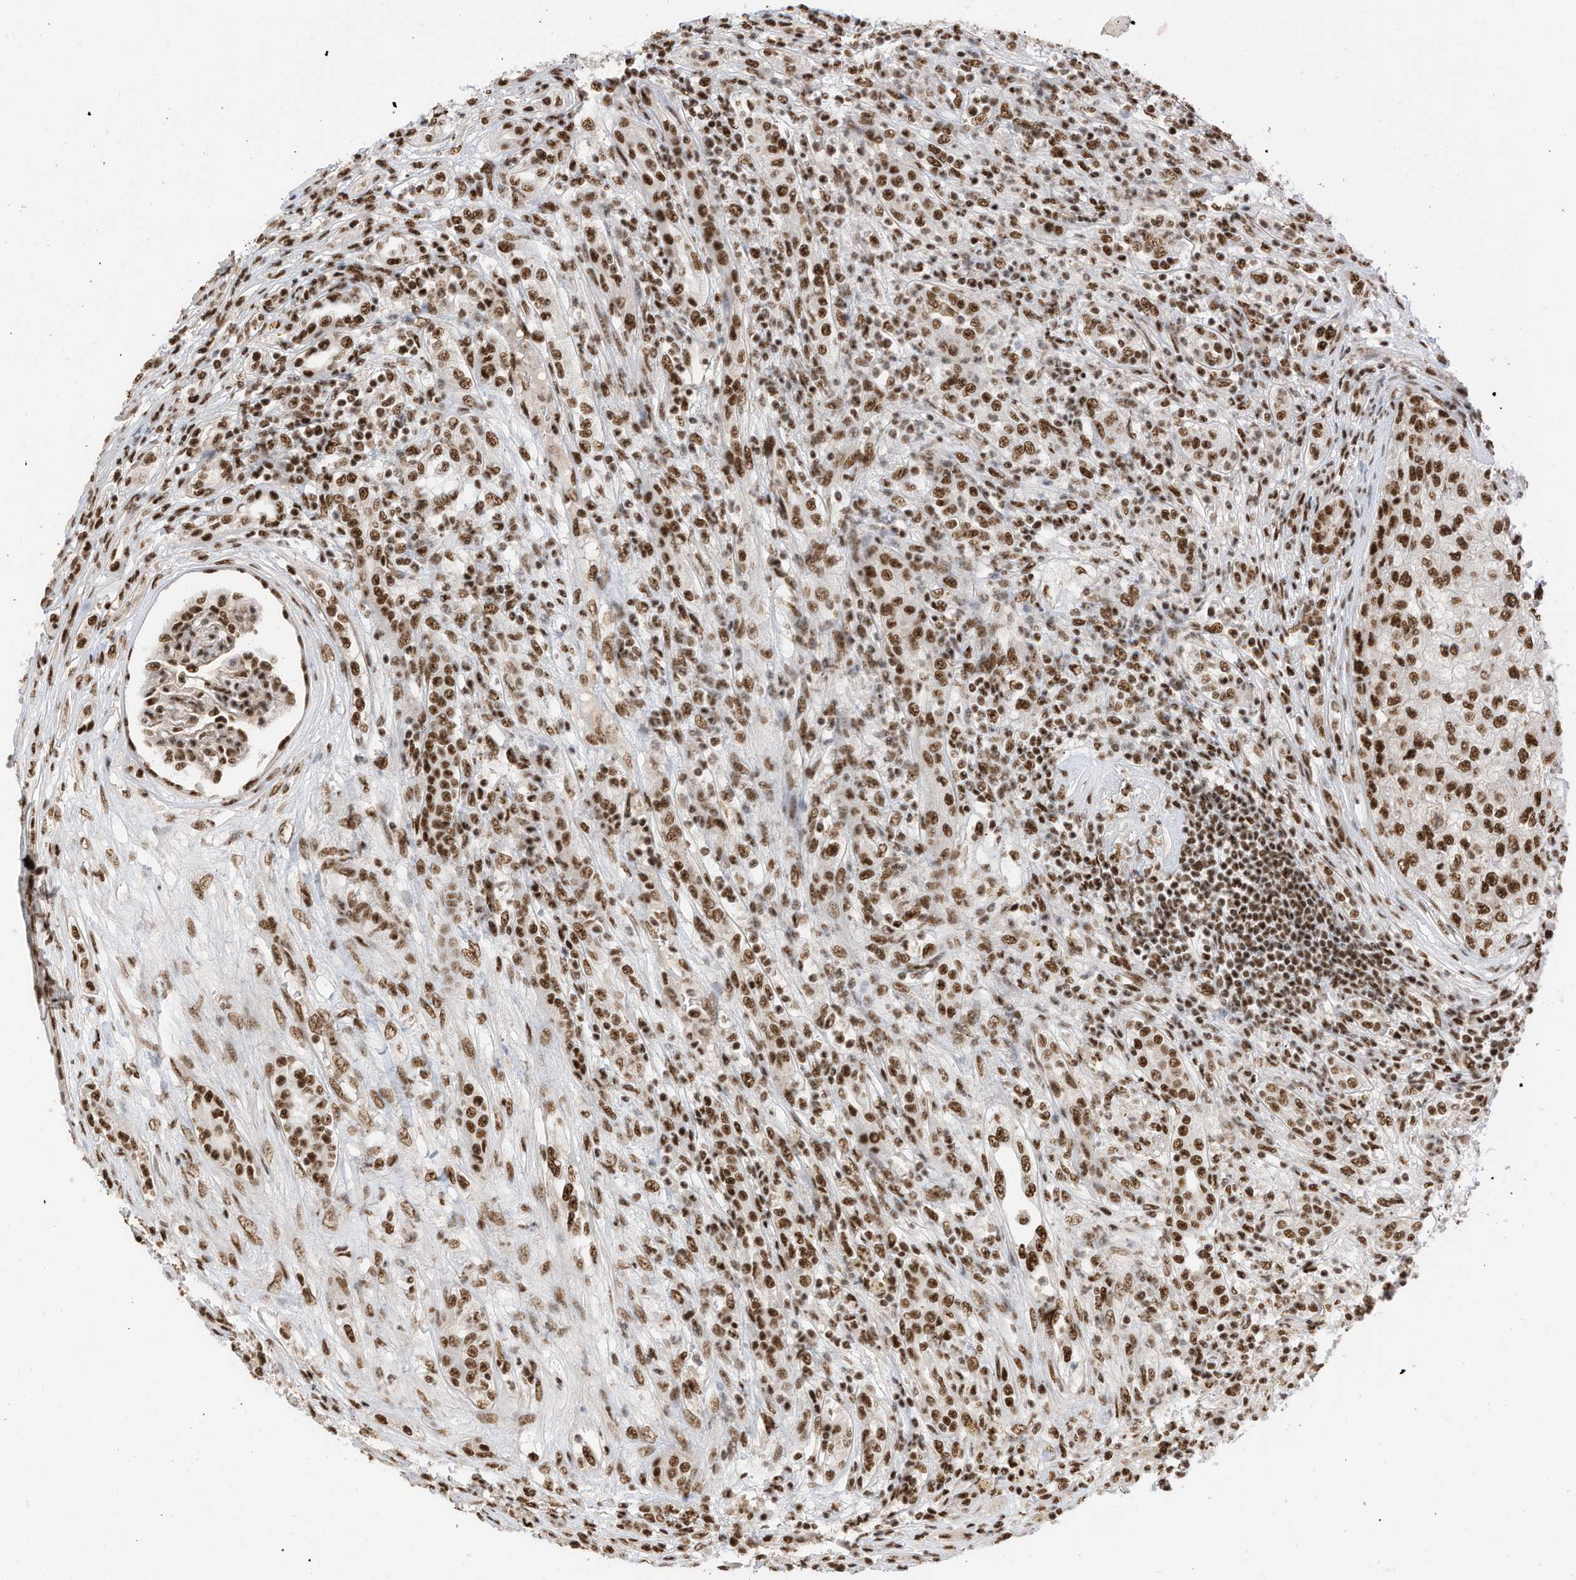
{"staining": {"intensity": "strong", "quantity": ">75%", "location": "nuclear"}, "tissue": "renal cancer", "cell_type": "Tumor cells", "image_type": "cancer", "snomed": [{"axis": "morphology", "description": "Adenocarcinoma, NOS"}, {"axis": "topography", "description": "Kidney"}], "caption": "A brown stain shows strong nuclear staining of a protein in renal cancer tumor cells.", "gene": "SF3A3", "patient": {"sex": "female", "age": 54}}